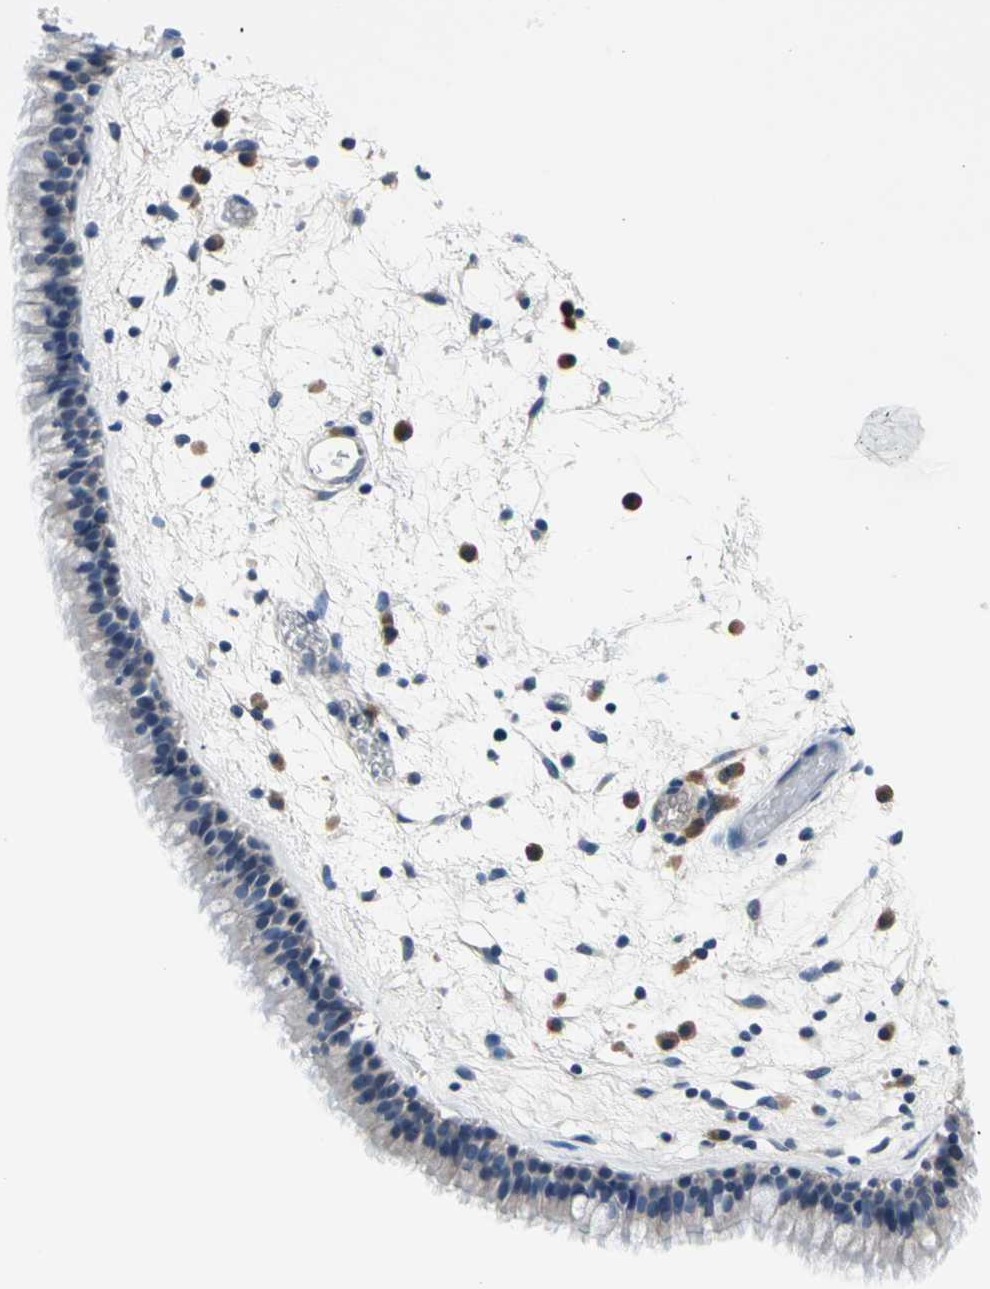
{"staining": {"intensity": "weak", "quantity": ">75%", "location": "cytoplasmic/membranous"}, "tissue": "nasopharynx", "cell_type": "Respiratory epithelial cells", "image_type": "normal", "snomed": [{"axis": "morphology", "description": "Normal tissue, NOS"}, {"axis": "morphology", "description": "Inflammation, NOS"}, {"axis": "topography", "description": "Nasopharynx"}], "caption": "This histopathology image exhibits unremarkable nasopharynx stained with immunohistochemistry (IHC) to label a protein in brown. The cytoplasmic/membranous of respiratory epithelial cells show weak positivity for the protein. Nuclei are counter-stained blue.", "gene": "SELENOK", "patient": {"sex": "male", "age": 48}}